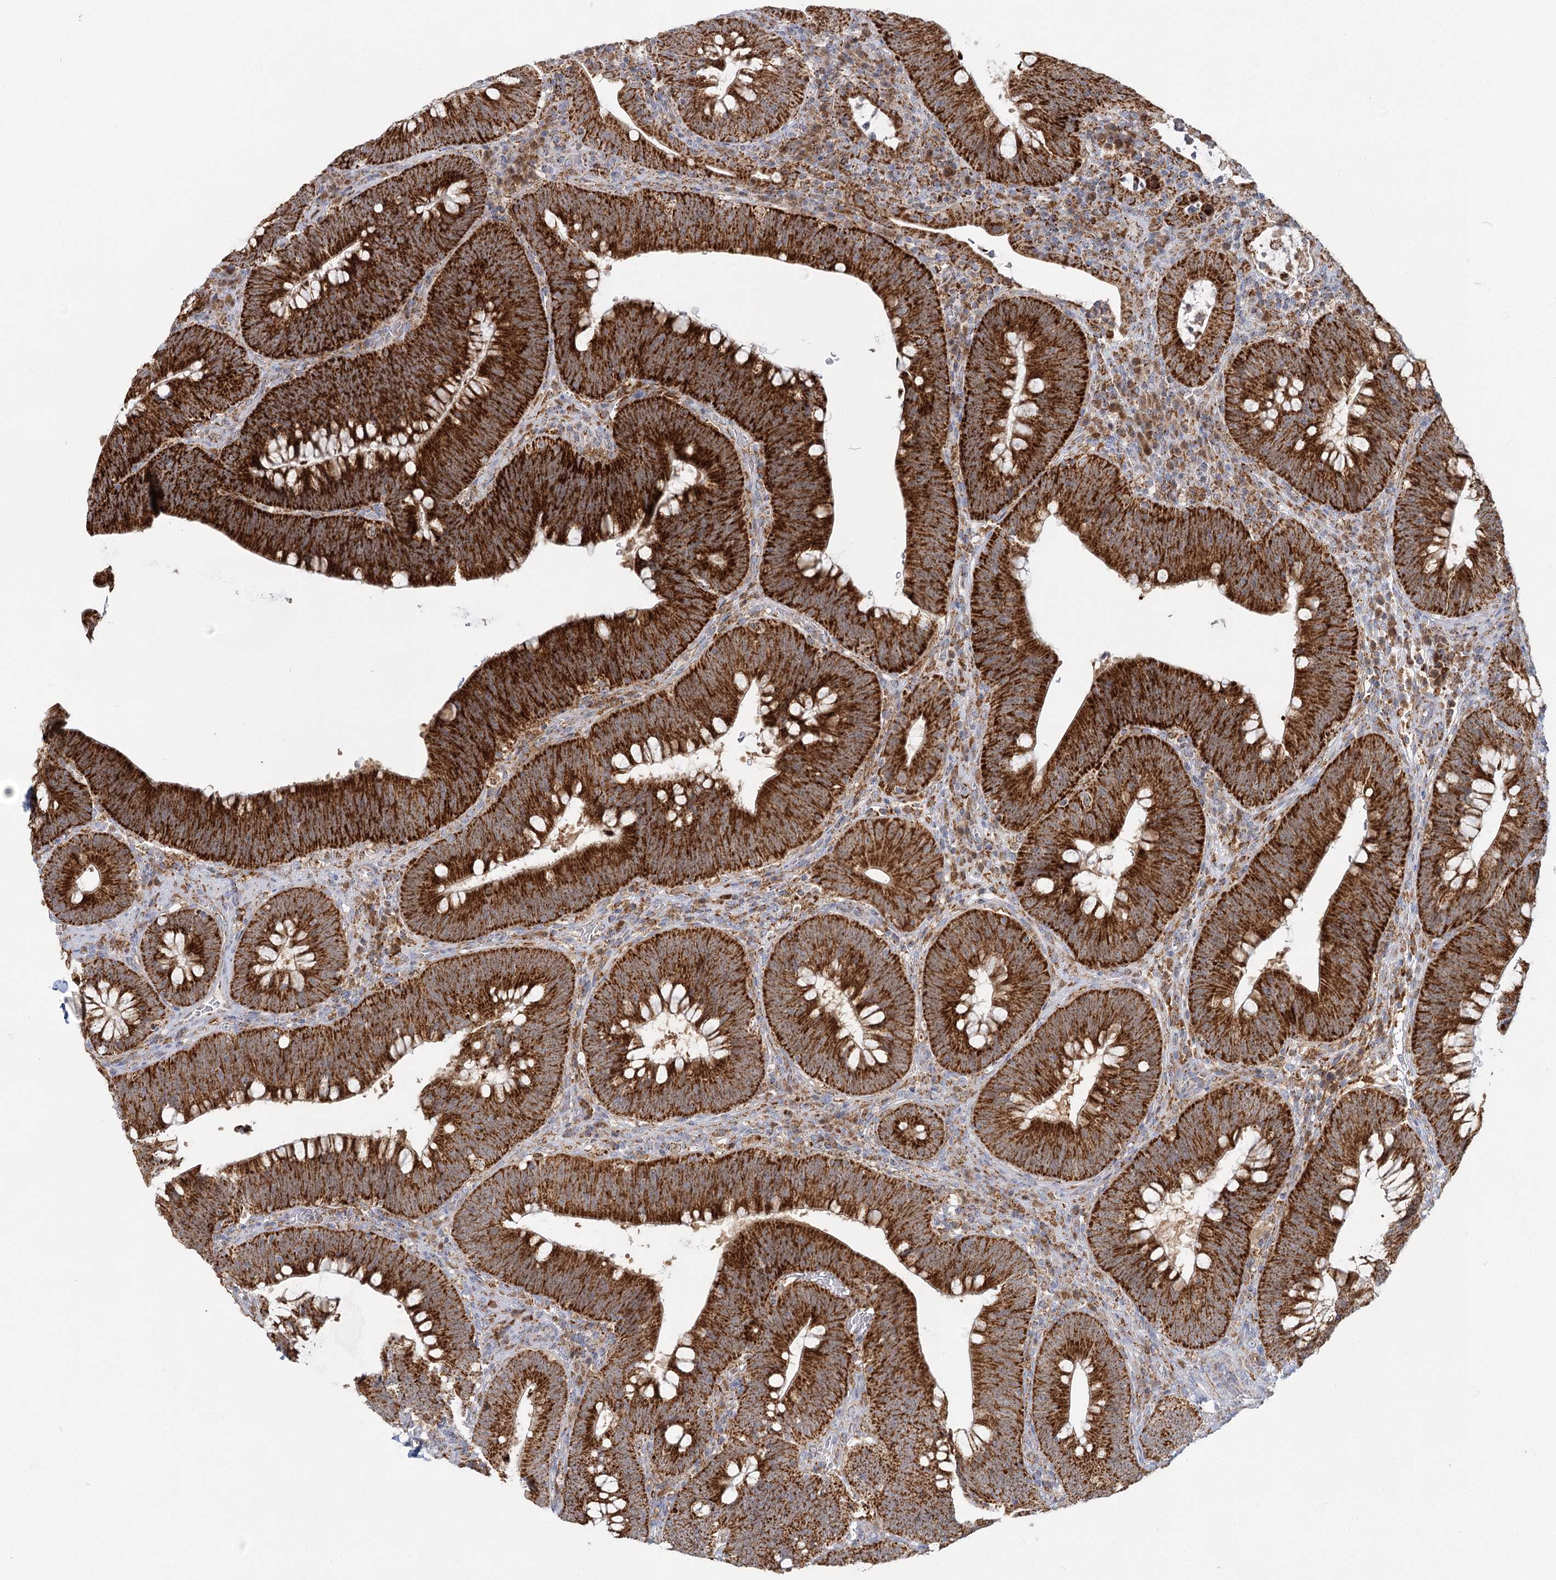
{"staining": {"intensity": "strong", "quantity": ">75%", "location": "cytoplasmic/membranous"}, "tissue": "colorectal cancer", "cell_type": "Tumor cells", "image_type": "cancer", "snomed": [{"axis": "morphology", "description": "Normal tissue, NOS"}, {"axis": "topography", "description": "Colon"}], "caption": "Human colorectal cancer stained with a brown dye shows strong cytoplasmic/membranous positive positivity in about >75% of tumor cells.", "gene": "TAS1R1", "patient": {"sex": "female", "age": 82}}